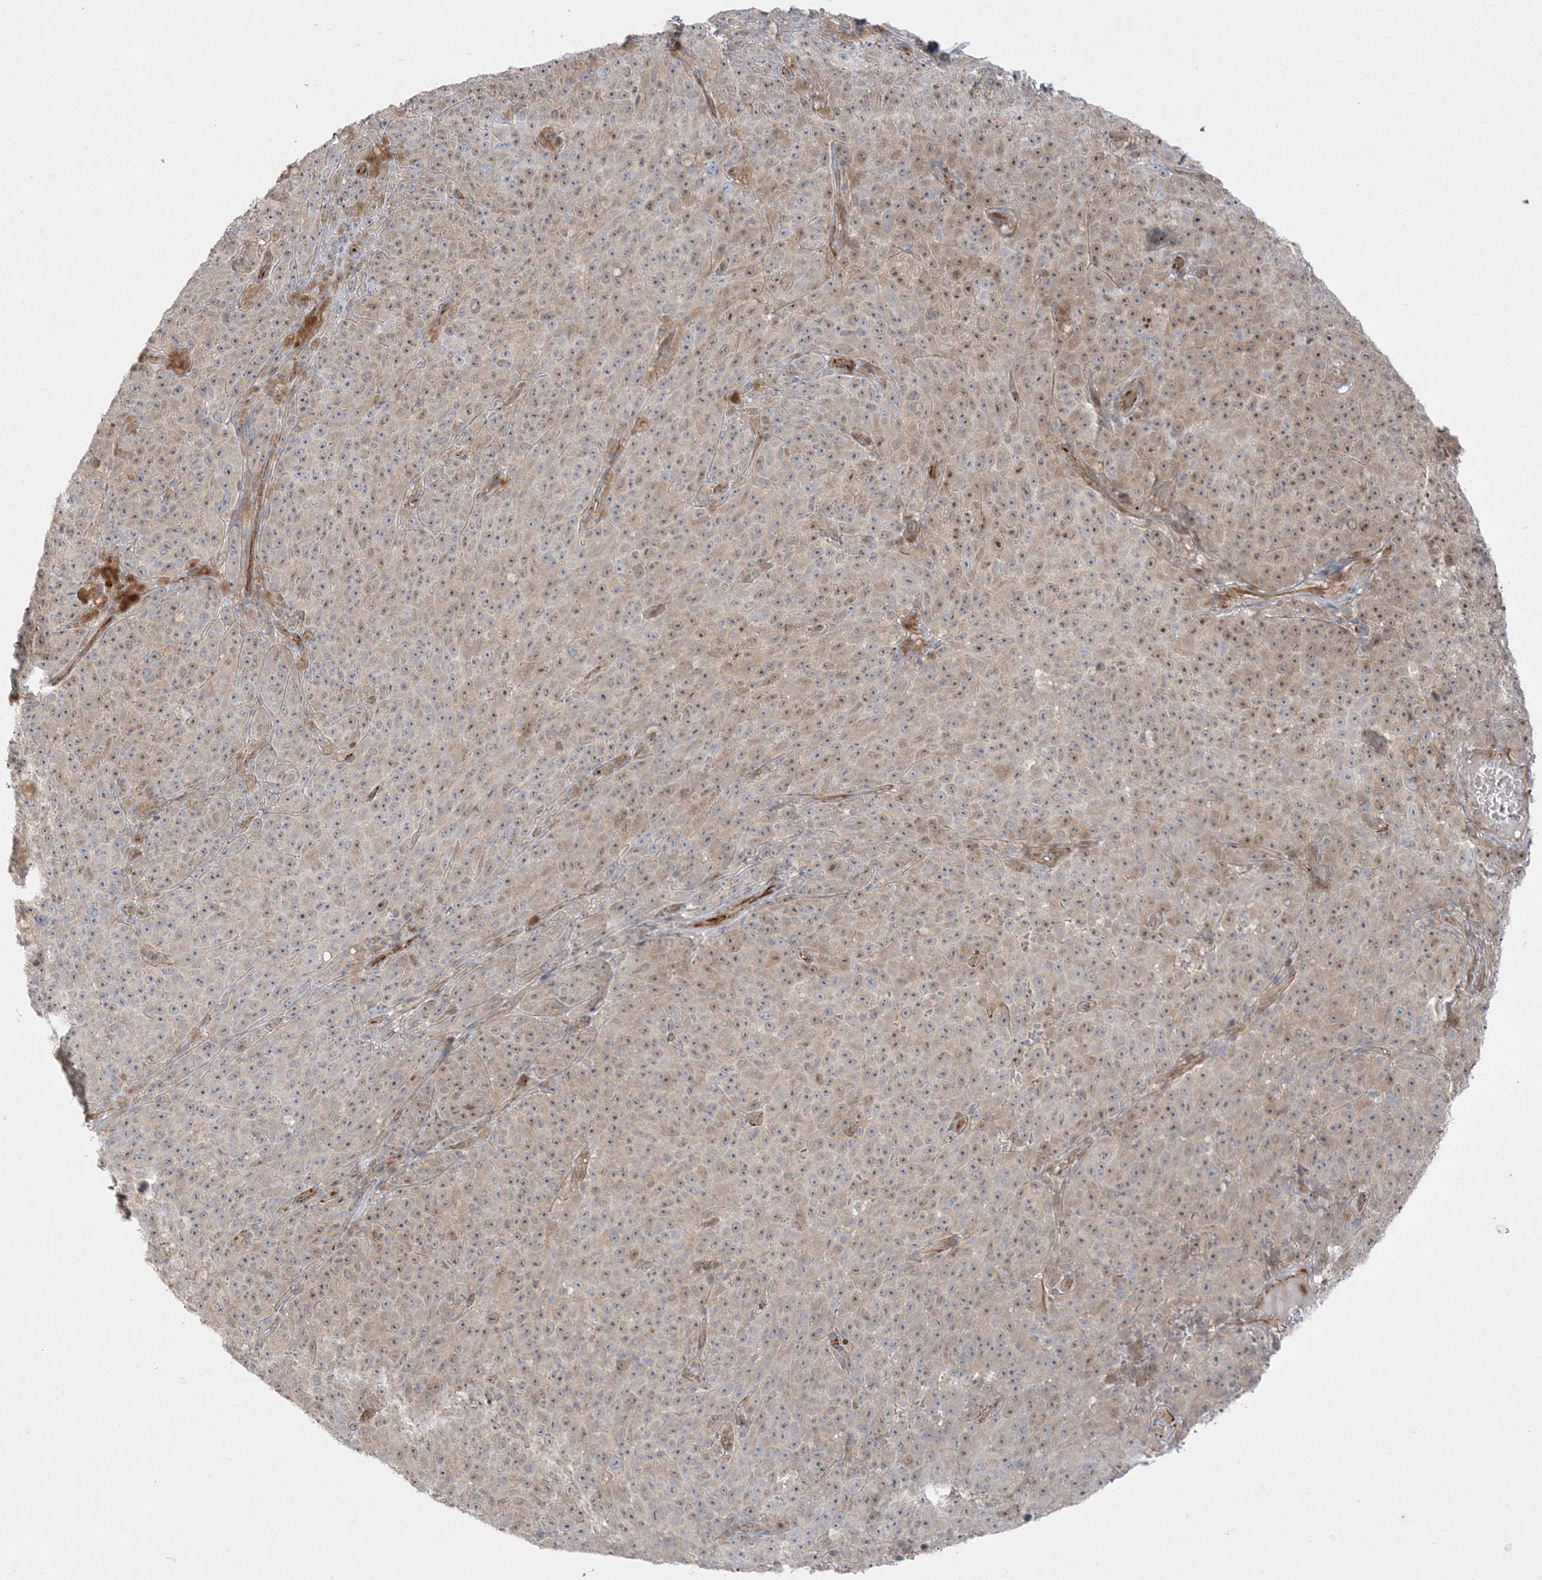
{"staining": {"intensity": "weak", "quantity": "25%-75%", "location": "cytoplasmic/membranous,nuclear"}, "tissue": "melanoma", "cell_type": "Tumor cells", "image_type": "cancer", "snomed": [{"axis": "morphology", "description": "Malignant melanoma, NOS"}, {"axis": "topography", "description": "Skin"}], "caption": "Immunohistochemical staining of human malignant melanoma exhibits weak cytoplasmic/membranous and nuclear protein expression in approximately 25%-75% of tumor cells. Nuclei are stained in blue.", "gene": "INPP1", "patient": {"sex": "female", "age": 82}}